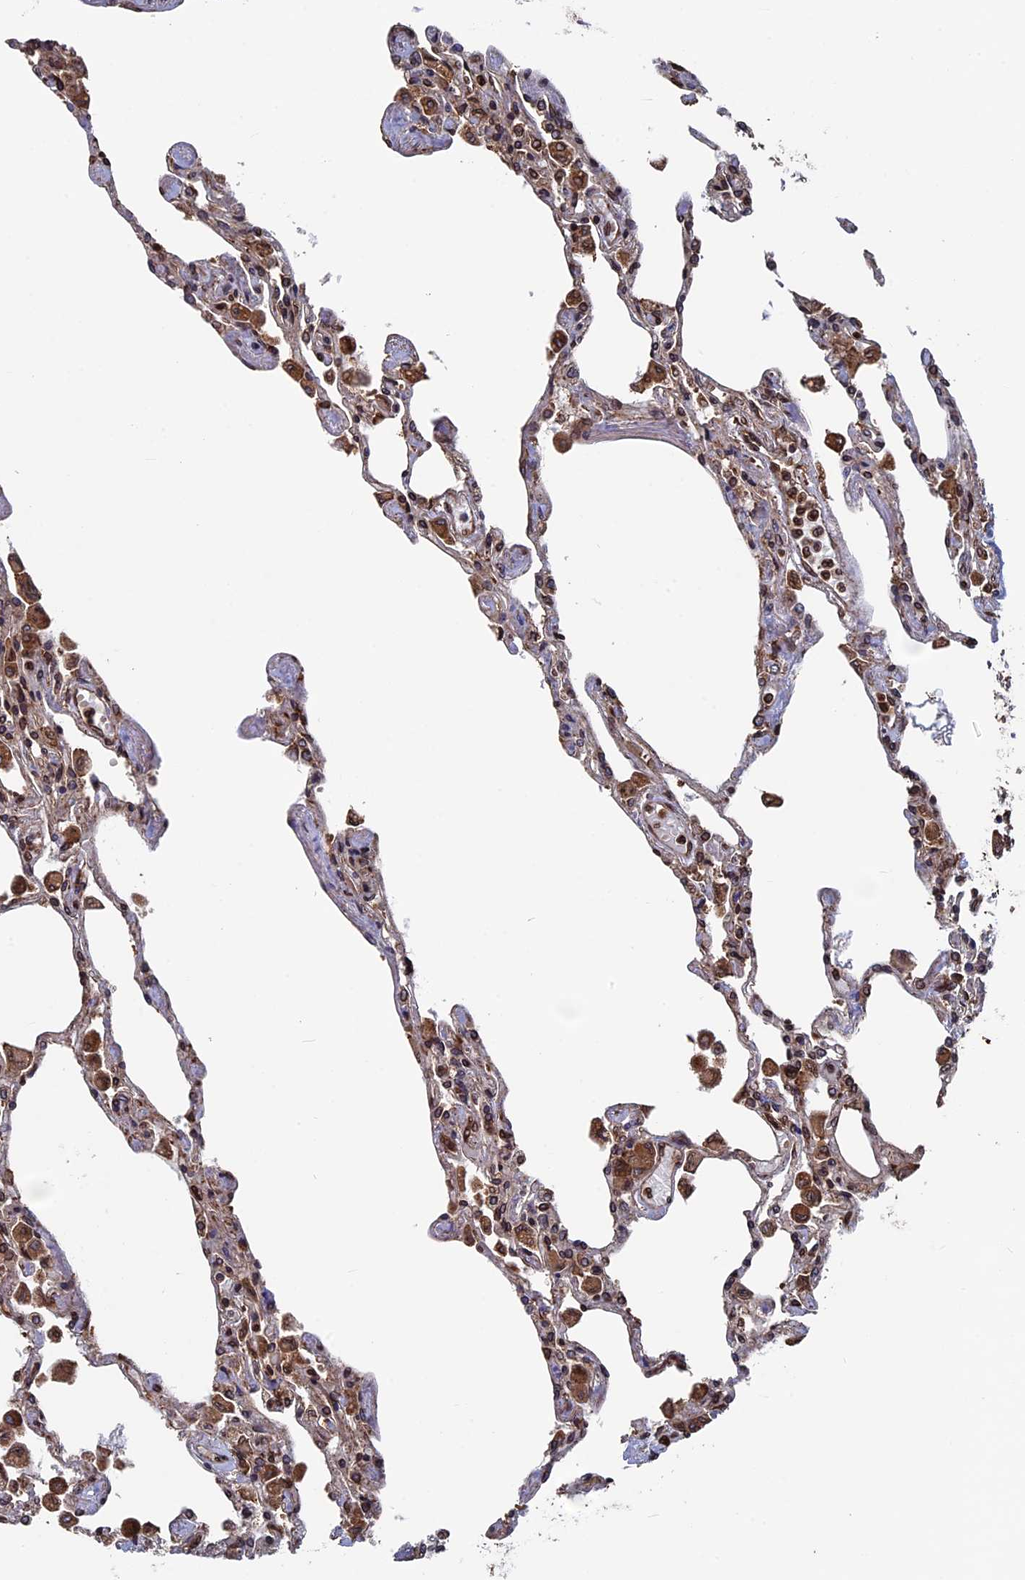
{"staining": {"intensity": "moderate", "quantity": ">75%", "location": "cytoplasmic/membranous"}, "tissue": "lung", "cell_type": "Alveolar cells", "image_type": "normal", "snomed": [{"axis": "morphology", "description": "Normal tissue, NOS"}, {"axis": "topography", "description": "Bronchus"}, {"axis": "topography", "description": "Lung"}], "caption": "Protein staining by immunohistochemistry reveals moderate cytoplasmic/membranous staining in approximately >75% of alveolar cells in unremarkable lung.", "gene": "RPUSD1", "patient": {"sex": "female", "age": 49}}